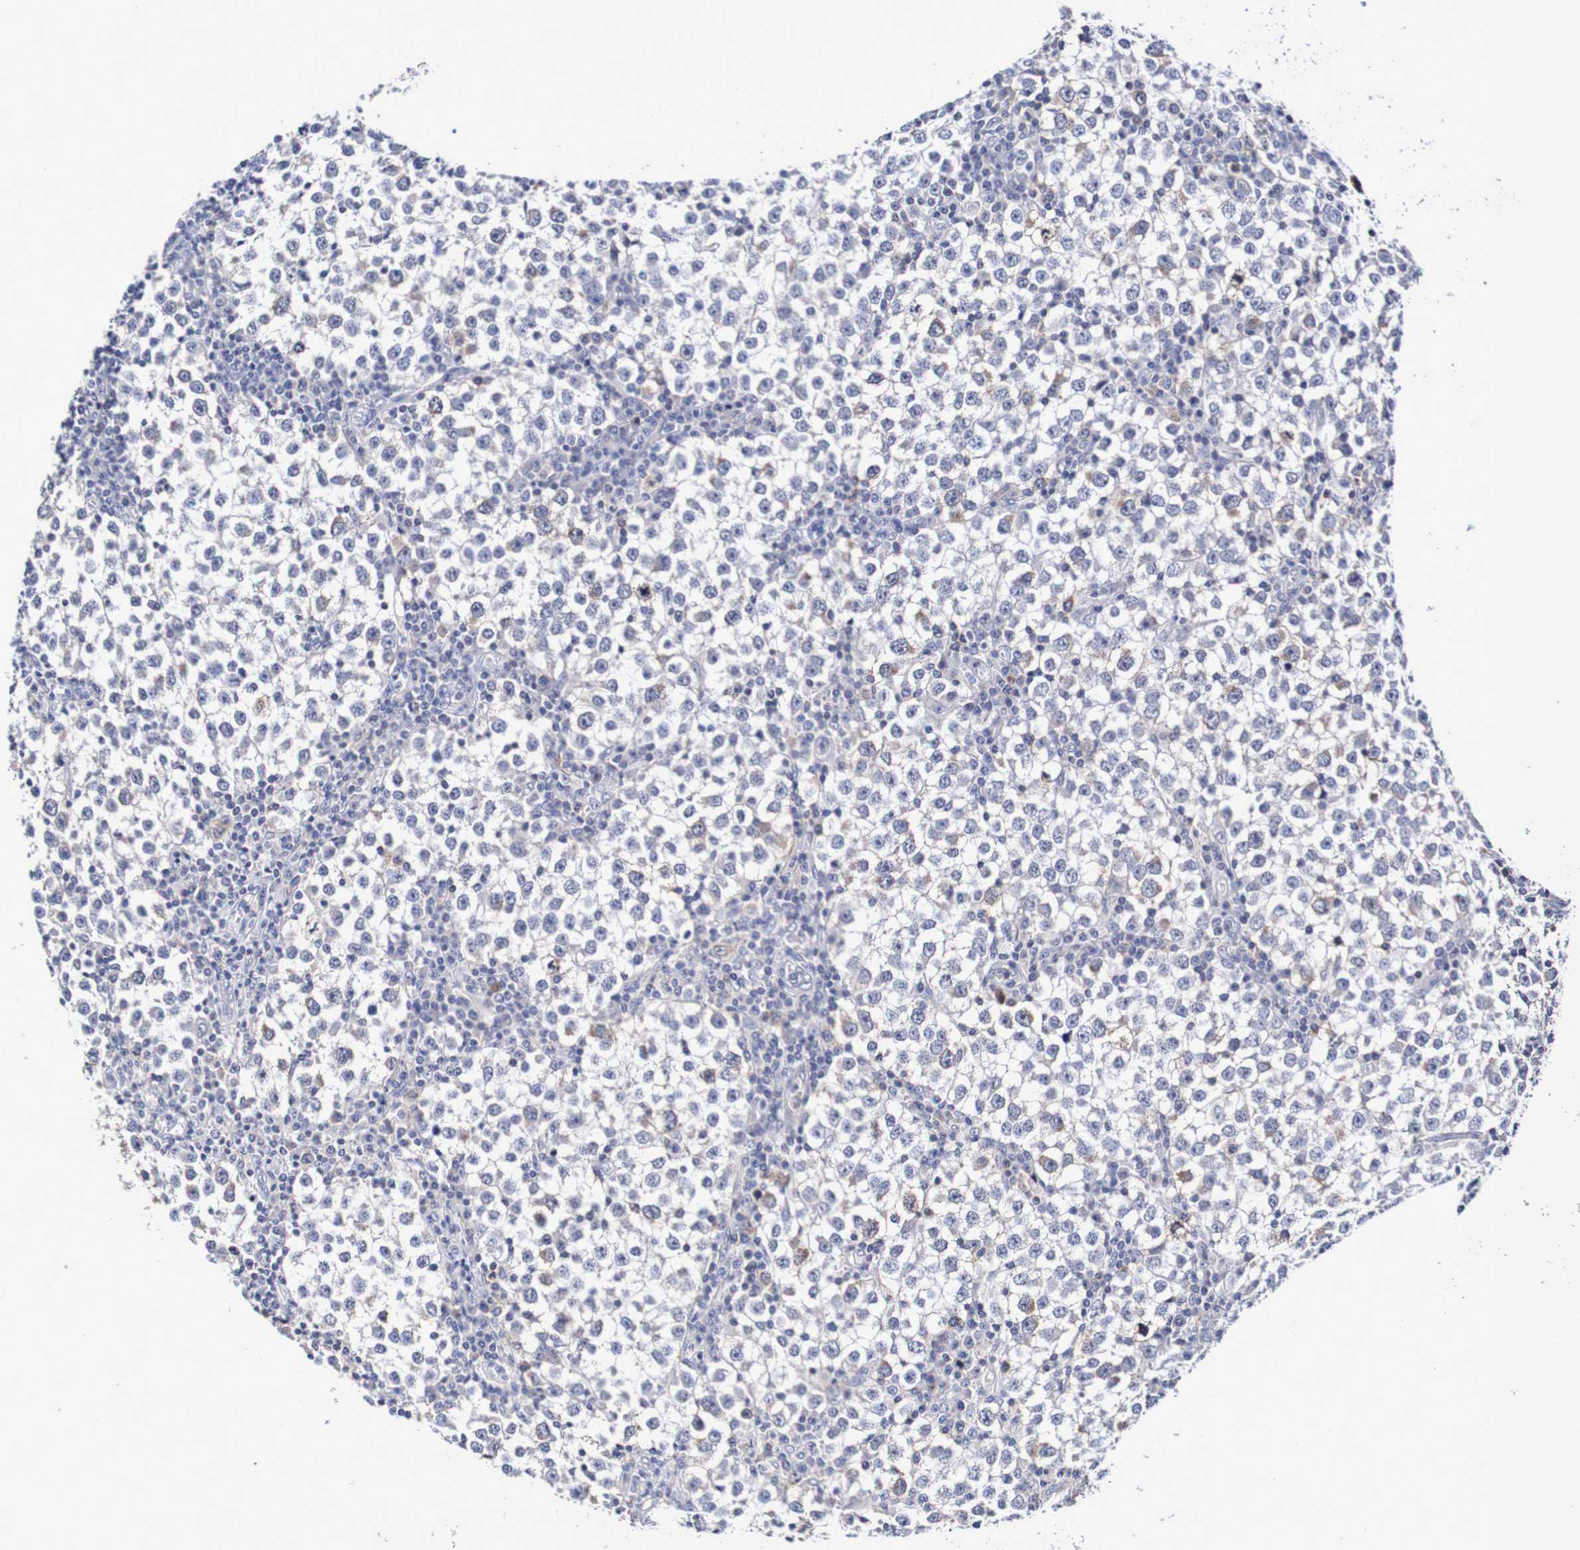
{"staining": {"intensity": "moderate", "quantity": "<25%", "location": "cytoplasmic/membranous"}, "tissue": "testis cancer", "cell_type": "Tumor cells", "image_type": "cancer", "snomed": [{"axis": "morphology", "description": "Seminoma, NOS"}, {"axis": "topography", "description": "Testis"}], "caption": "Testis seminoma was stained to show a protein in brown. There is low levels of moderate cytoplasmic/membranous positivity in about <25% of tumor cells. Nuclei are stained in blue.", "gene": "ACVR1C", "patient": {"sex": "male", "age": 65}}